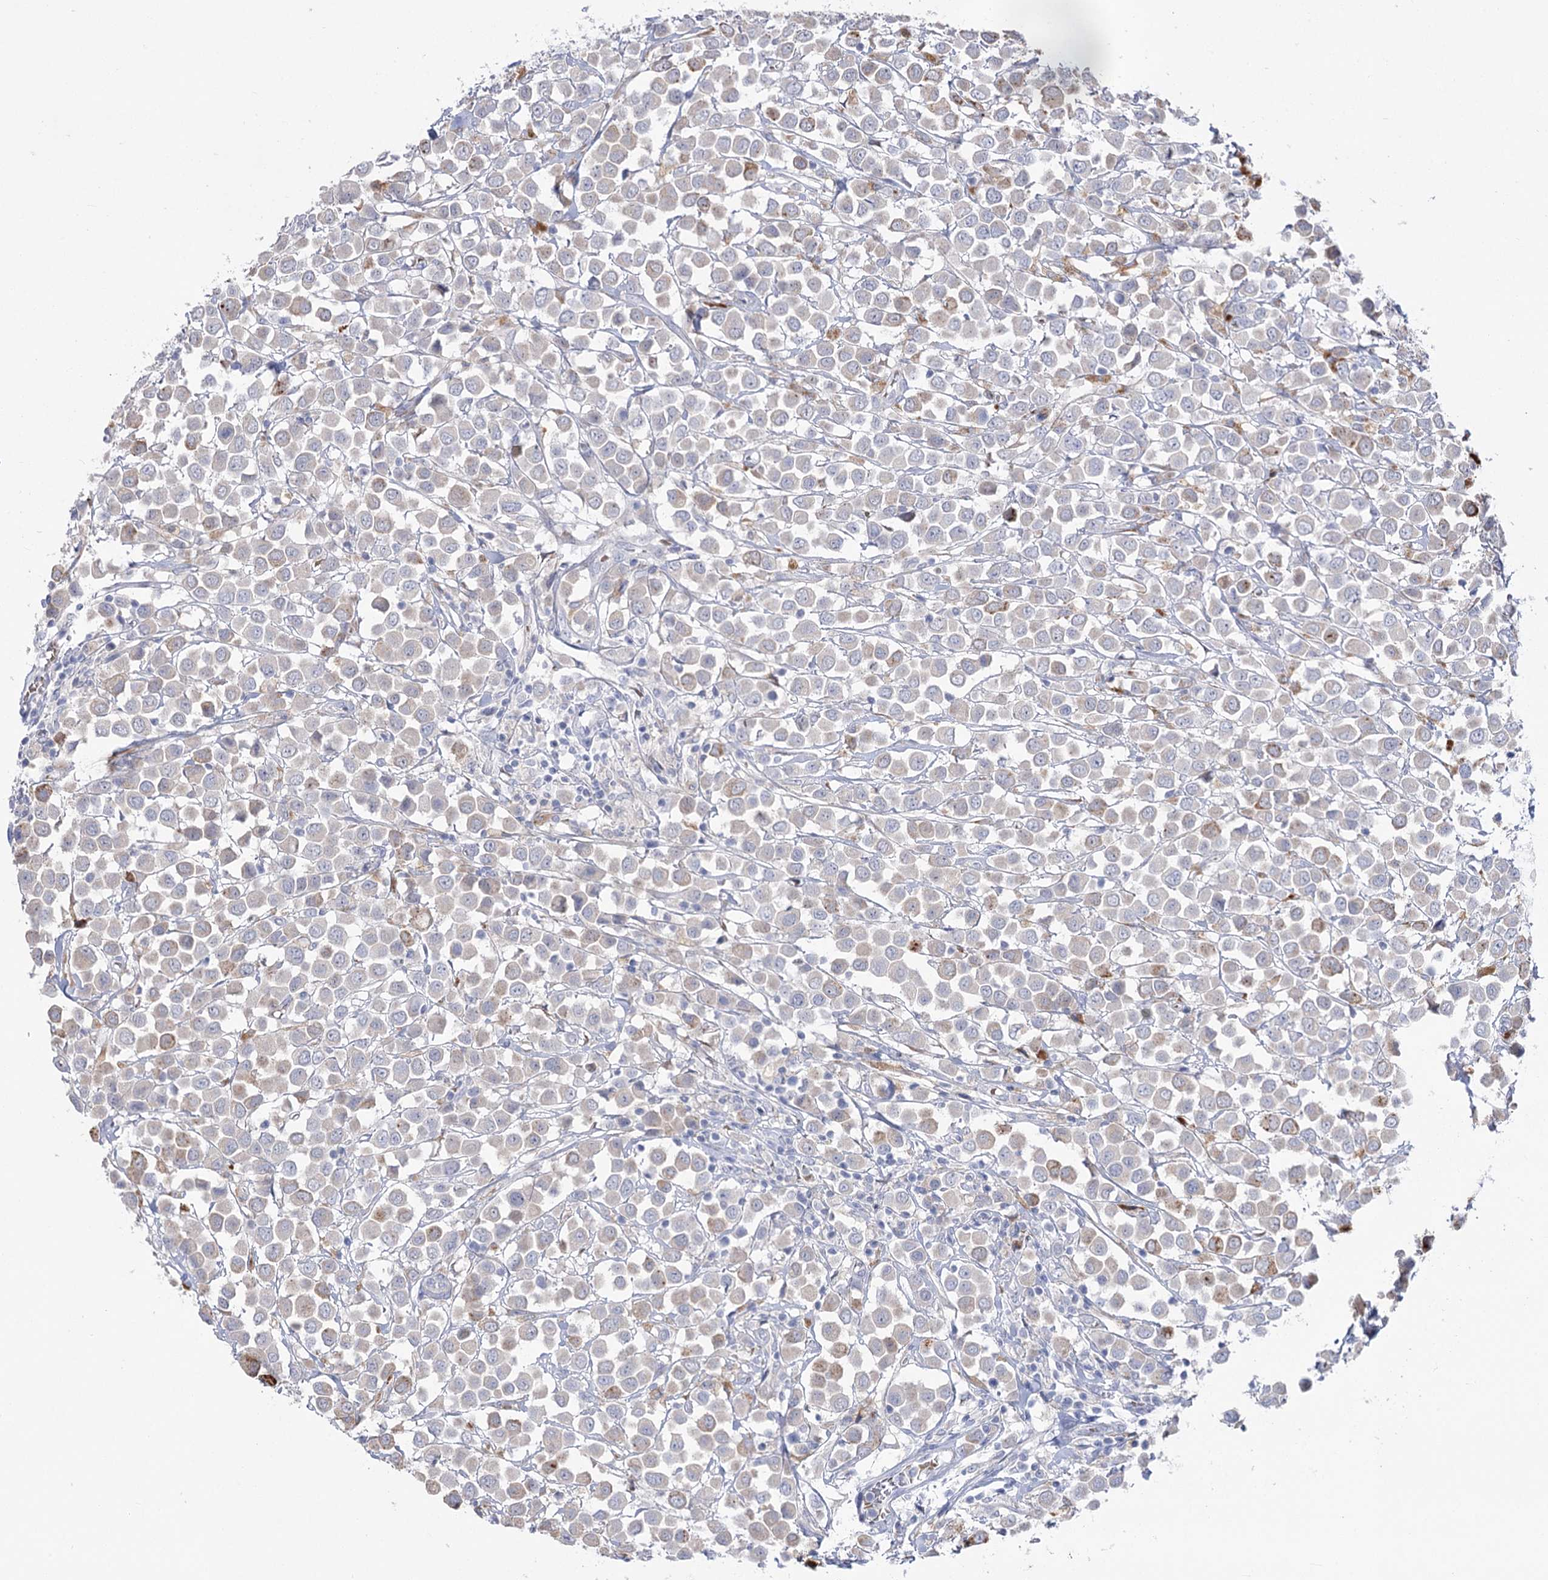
{"staining": {"intensity": "weak", "quantity": "<25%", "location": "cytoplasmic/membranous"}, "tissue": "breast cancer", "cell_type": "Tumor cells", "image_type": "cancer", "snomed": [{"axis": "morphology", "description": "Duct carcinoma"}, {"axis": "topography", "description": "Breast"}], "caption": "There is no significant expression in tumor cells of breast invasive ductal carcinoma.", "gene": "SIAE", "patient": {"sex": "female", "age": 61}}